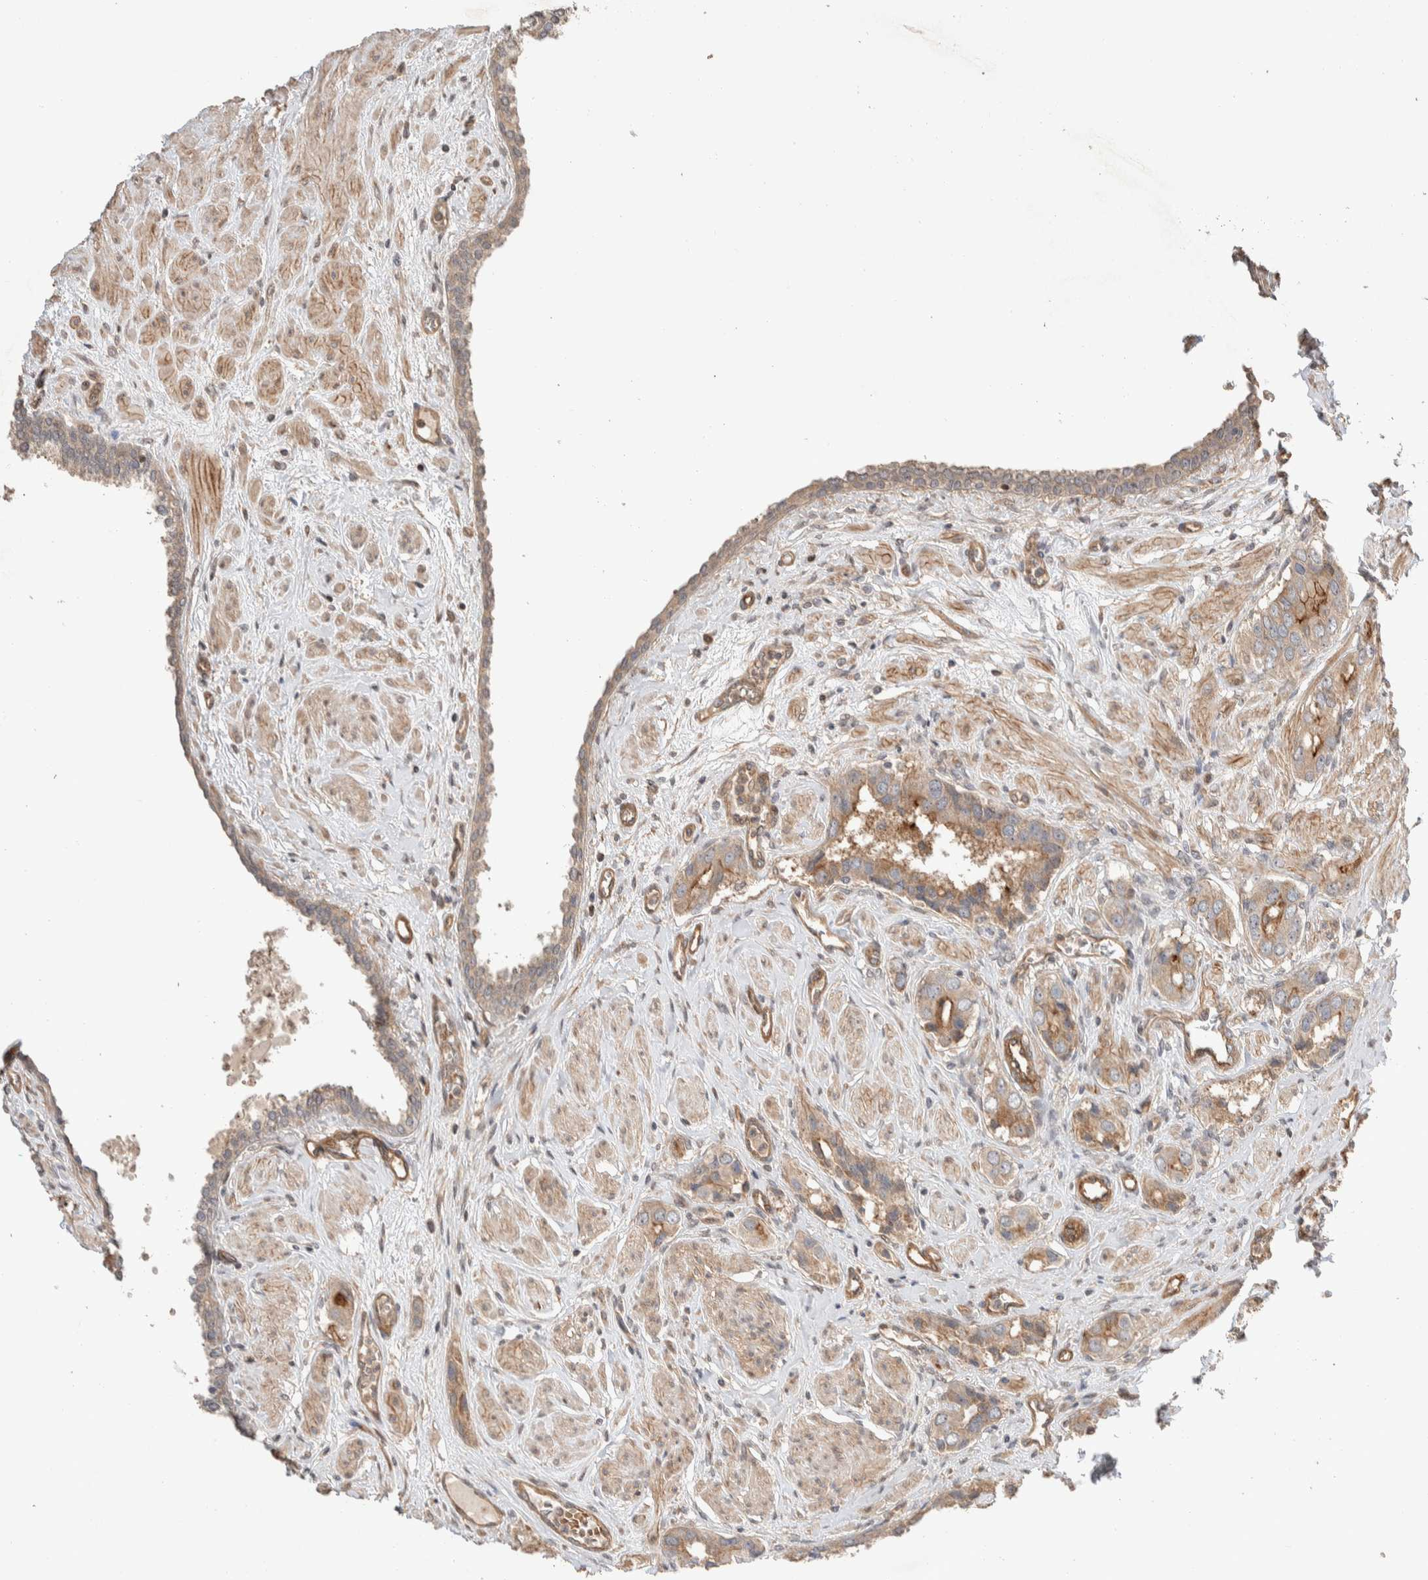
{"staining": {"intensity": "moderate", "quantity": ">75%", "location": "cytoplasmic/membranous"}, "tissue": "prostate cancer", "cell_type": "Tumor cells", "image_type": "cancer", "snomed": [{"axis": "morphology", "description": "Adenocarcinoma, High grade"}, {"axis": "topography", "description": "Prostate"}], "caption": "This histopathology image reveals prostate adenocarcinoma (high-grade) stained with immunohistochemistry to label a protein in brown. The cytoplasmic/membranous of tumor cells show moderate positivity for the protein. Nuclei are counter-stained blue.", "gene": "ERC1", "patient": {"sex": "male", "age": 52}}